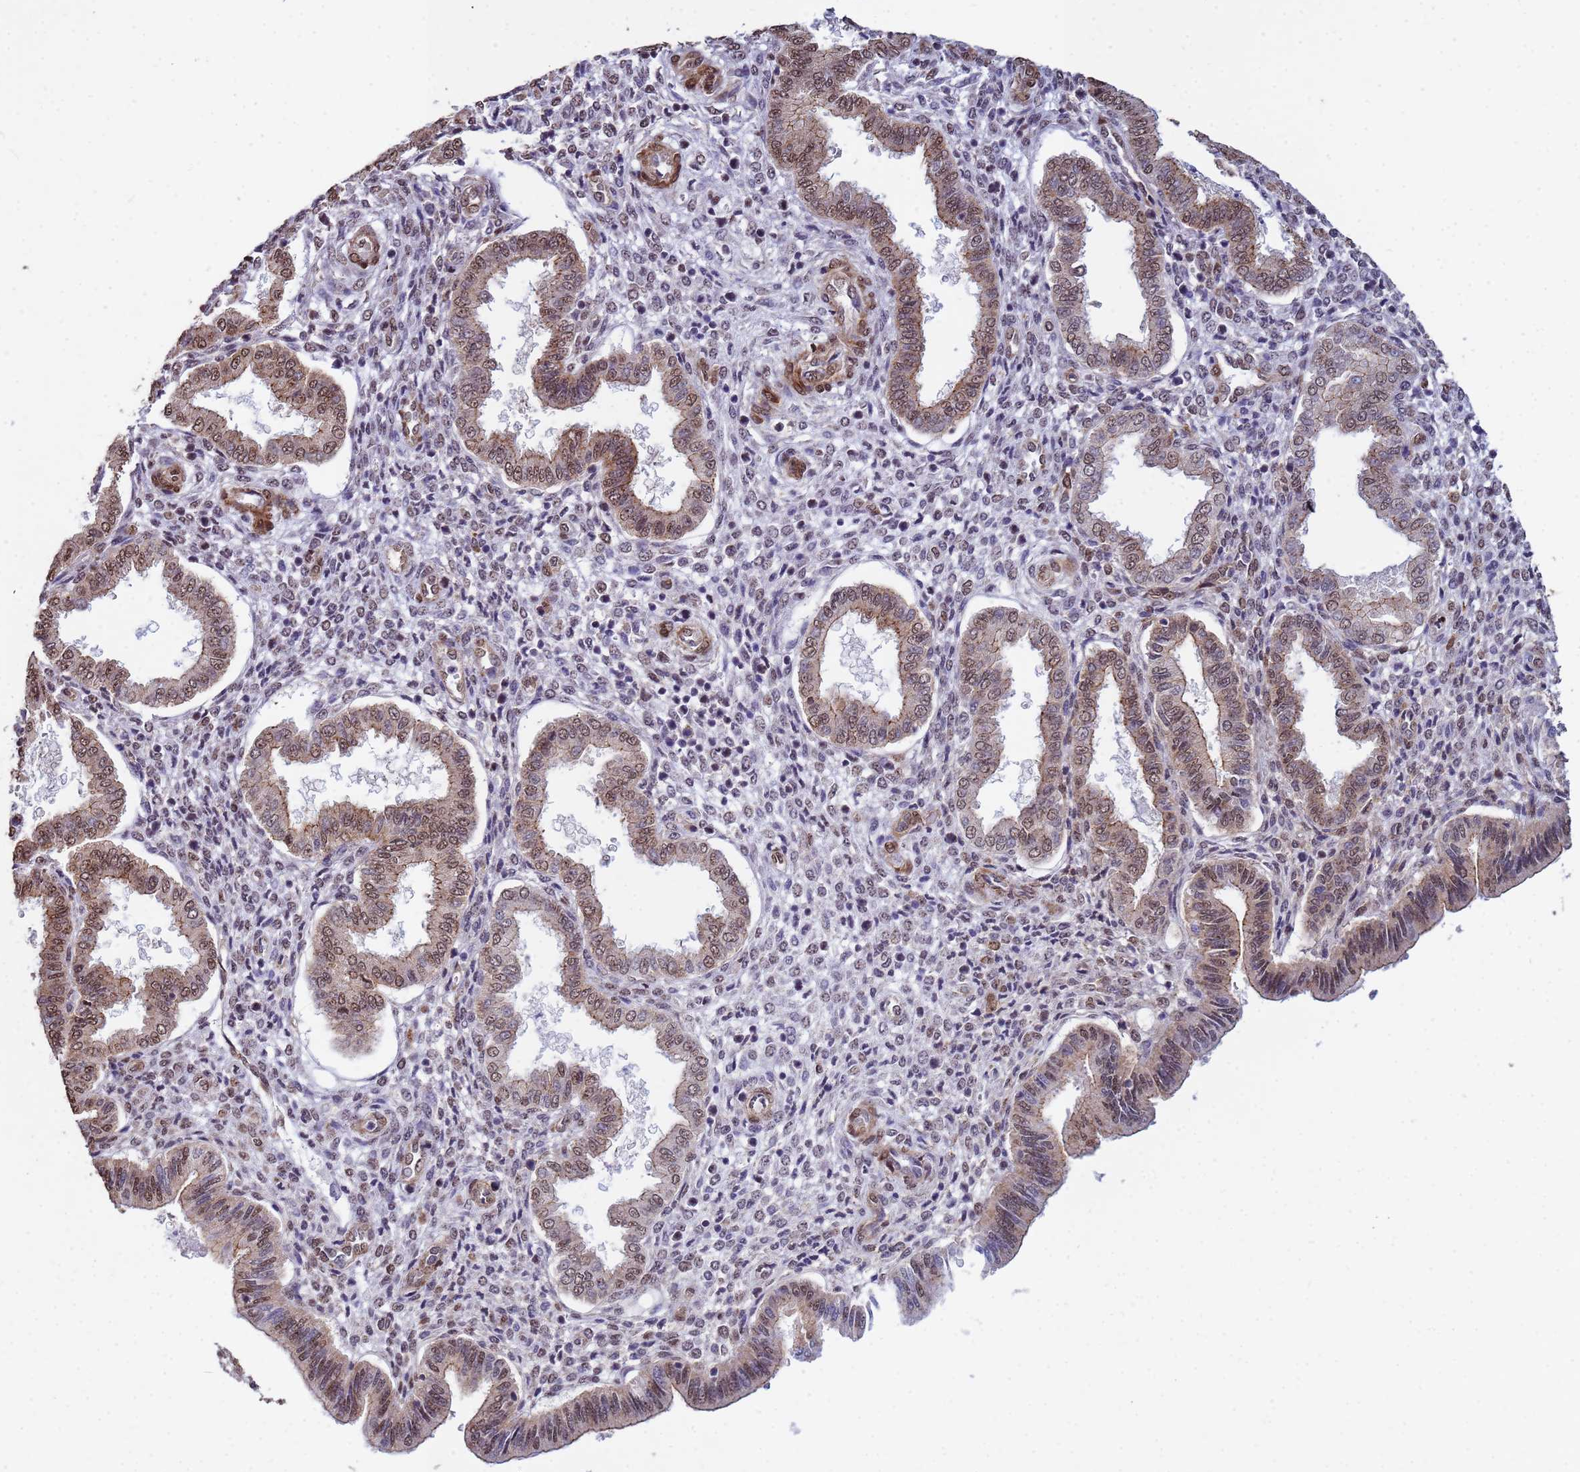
{"staining": {"intensity": "moderate", "quantity": "25%-75%", "location": "cytoplasmic/membranous,nuclear"}, "tissue": "endometrium", "cell_type": "Cells in endometrial stroma", "image_type": "normal", "snomed": [{"axis": "morphology", "description": "Normal tissue, NOS"}, {"axis": "topography", "description": "Endometrium"}], "caption": "Immunohistochemical staining of benign human endometrium reveals moderate cytoplasmic/membranous,nuclear protein positivity in approximately 25%-75% of cells in endometrial stroma.", "gene": "TRIP6", "patient": {"sex": "female", "age": 24}}